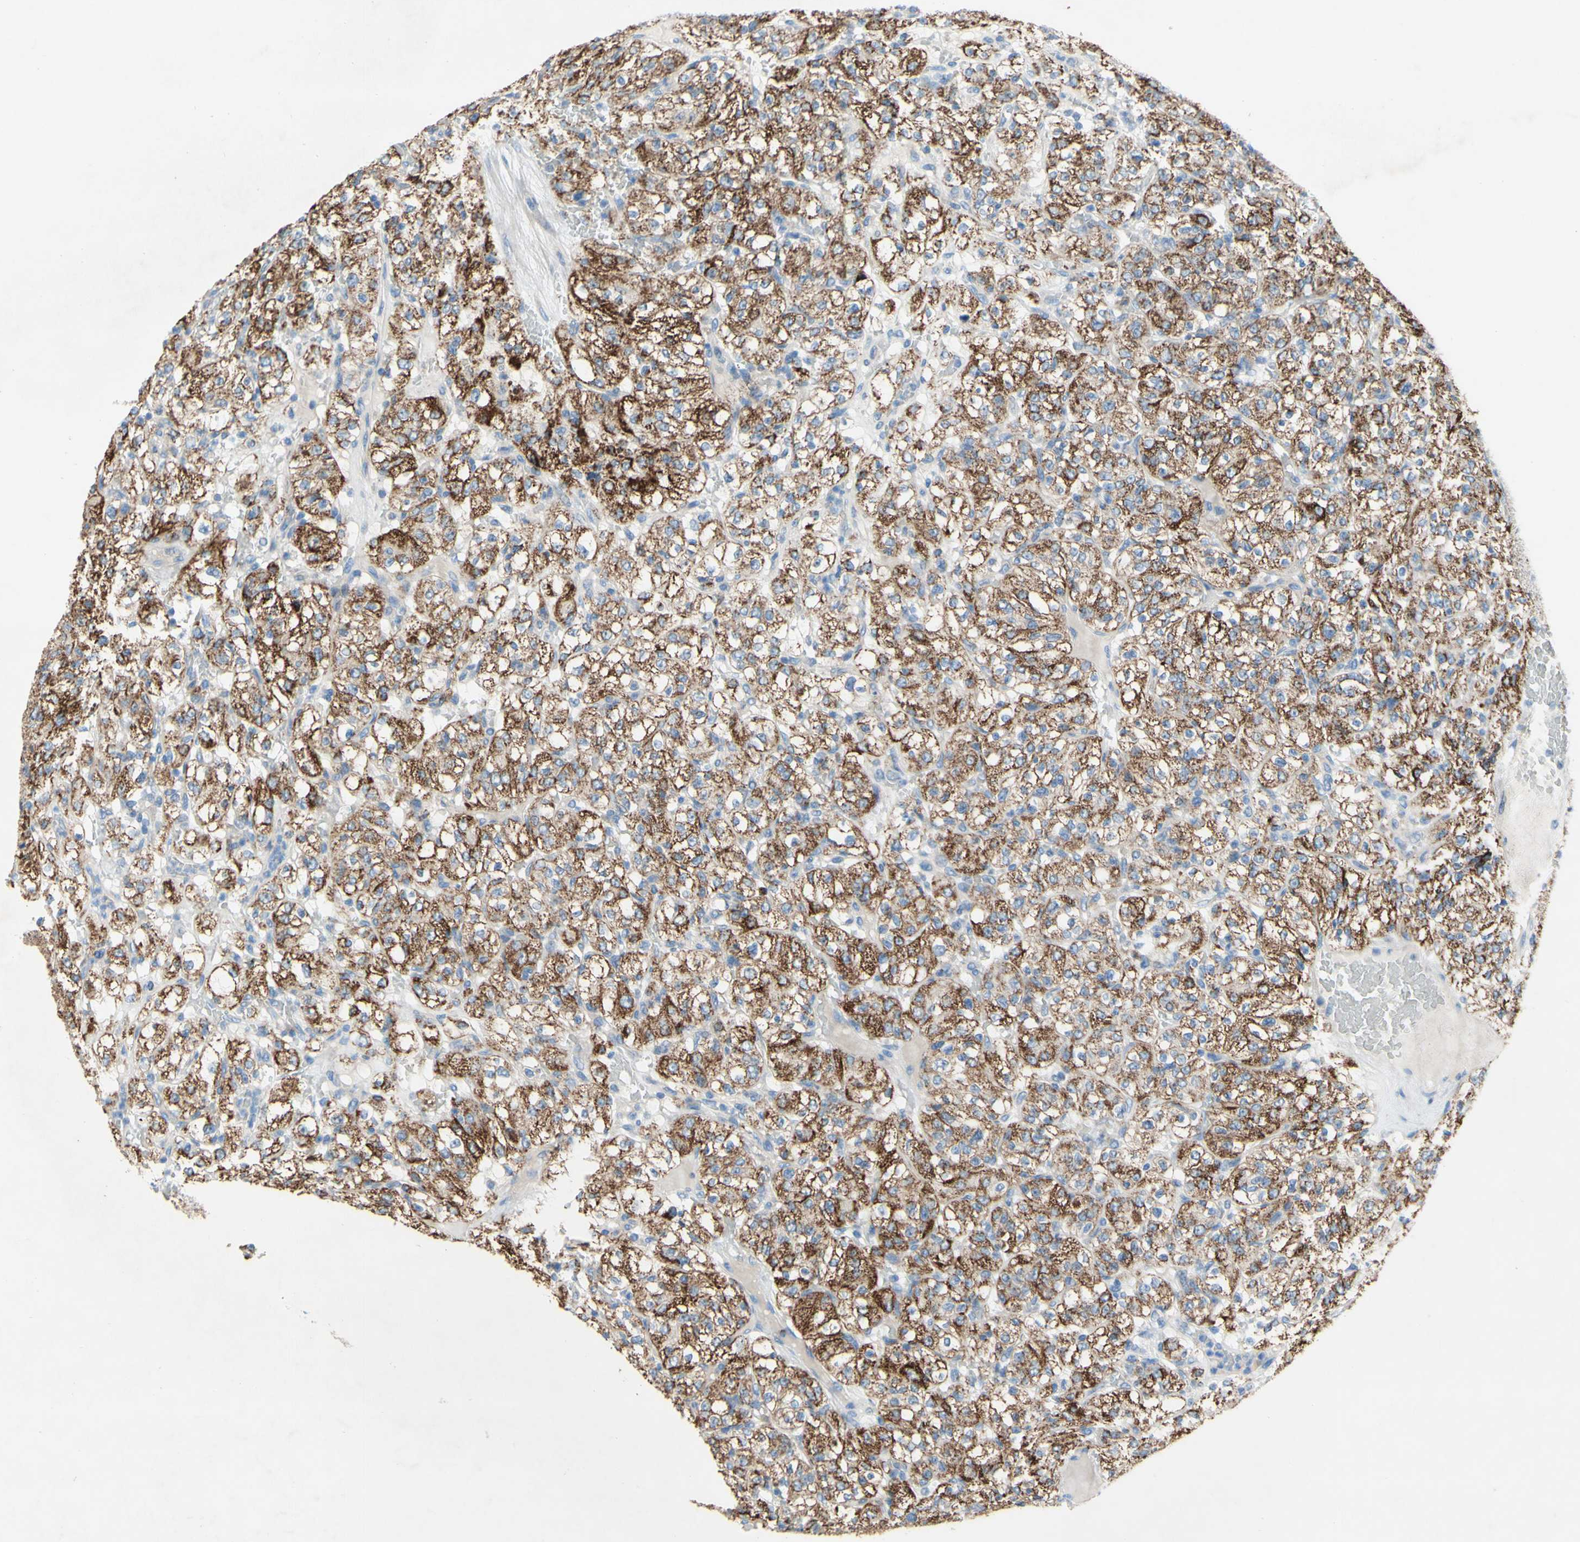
{"staining": {"intensity": "moderate", "quantity": ">75%", "location": "cytoplasmic/membranous"}, "tissue": "renal cancer", "cell_type": "Tumor cells", "image_type": "cancer", "snomed": [{"axis": "morphology", "description": "Normal tissue, NOS"}, {"axis": "morphology", "description": "Adenocarcinoma, NOS"}, {"axis": "topography", "description": "Kidney"}], "caption": "Tumor cells display medium levels of moderate cytoplasmic/membranous staining in approximately >75% of cells in renal cancer (adenocarcinoma).", "gene": "ACADL", "patient": {"sex": "female", "age": 72}}